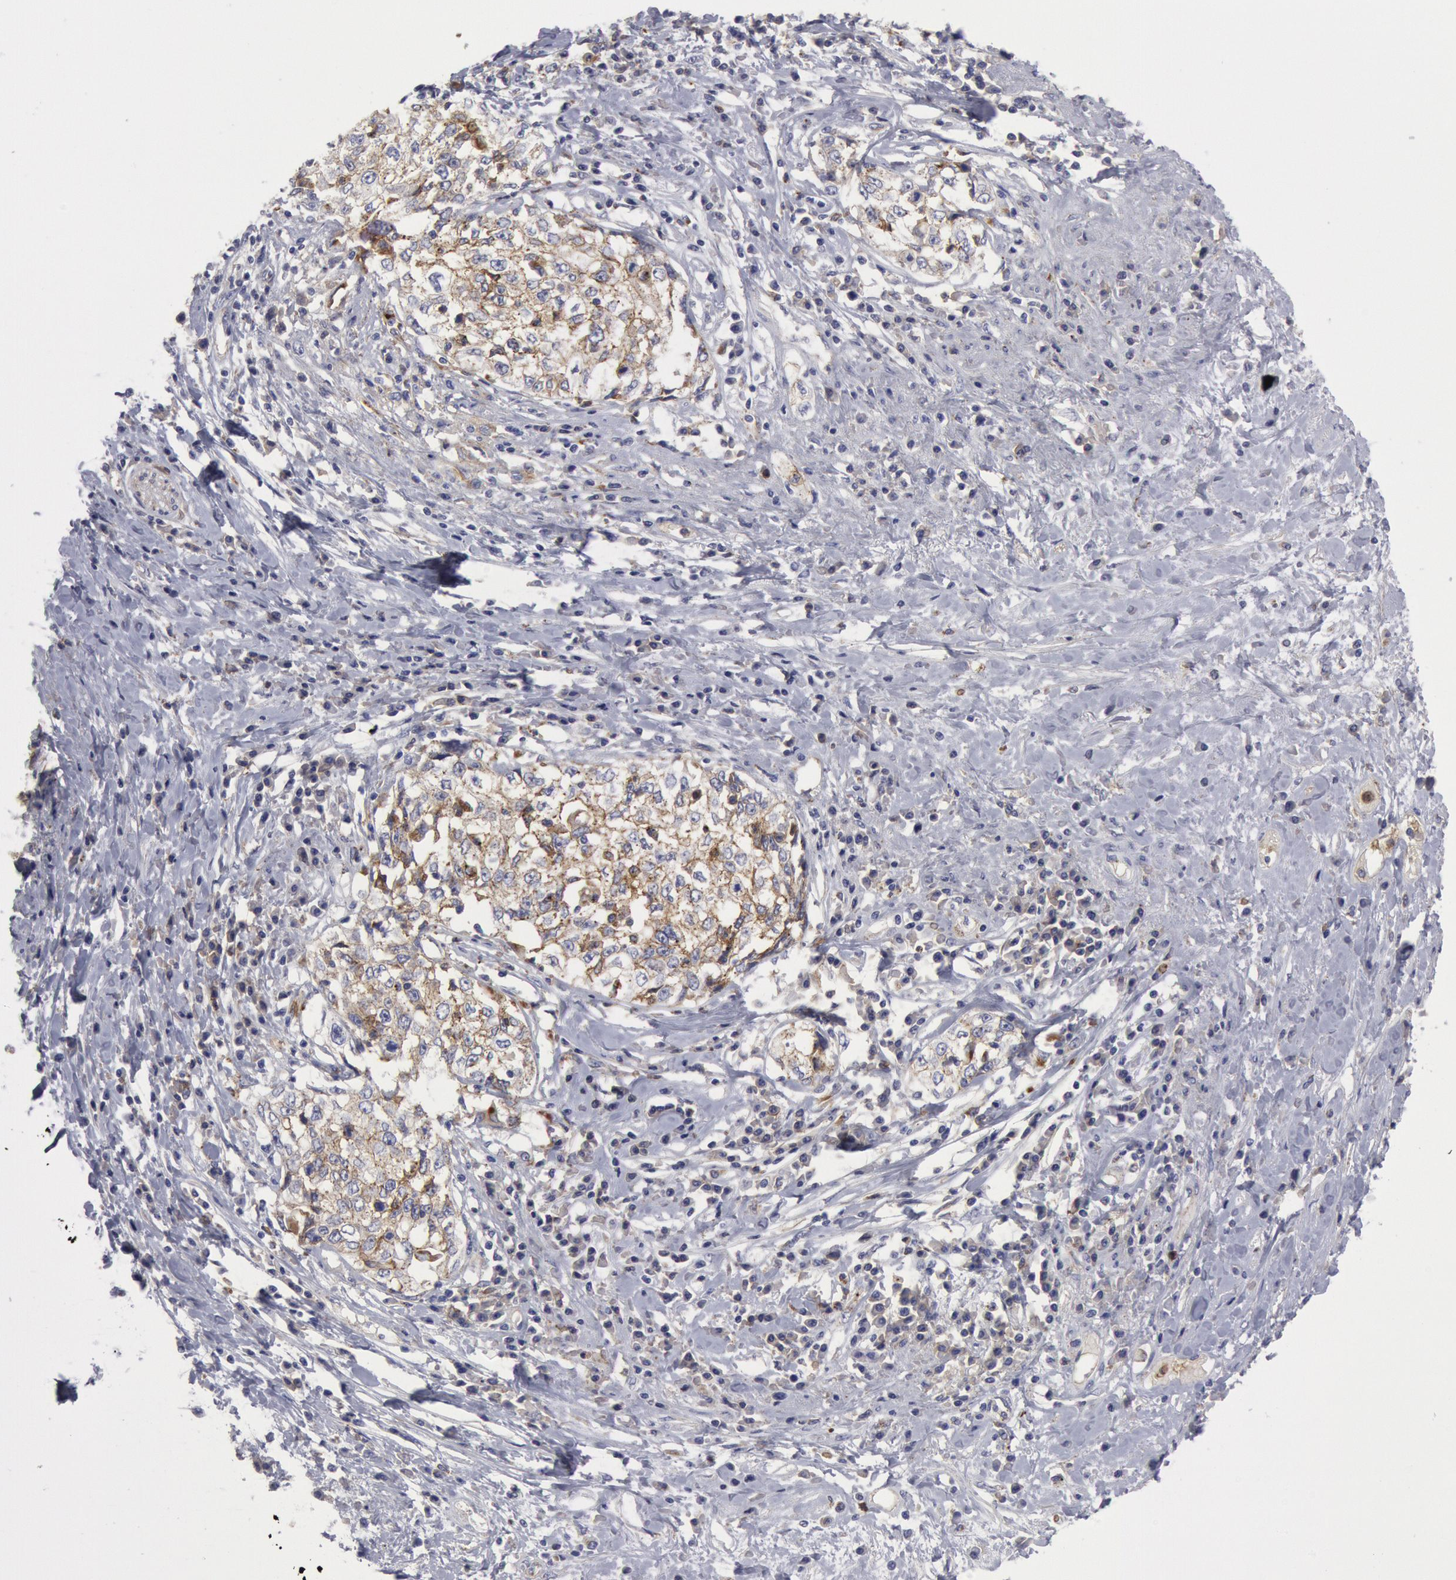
{"staining": {"intensity": "weak", "quantity": "<25%", "location": "cytoplasmic/membranous"}, "tissue": "cervical cancer", "cell_type": "Tumor cells", "image_type": "cancer", "snomed": [{"axis": "morphology", "description": "Squamous cell carcinoma, NOS"}, {"axis": "topography", "description": "Cervix"}], "caption": "High power microscopy photomicrograph of an IHC micrograph of cervical cancer (squamous cell carcinoma), revealing no significant staining in tumor cells.", "gene": "FLOT1", "patient": {"sex": "female", "age": 57}}